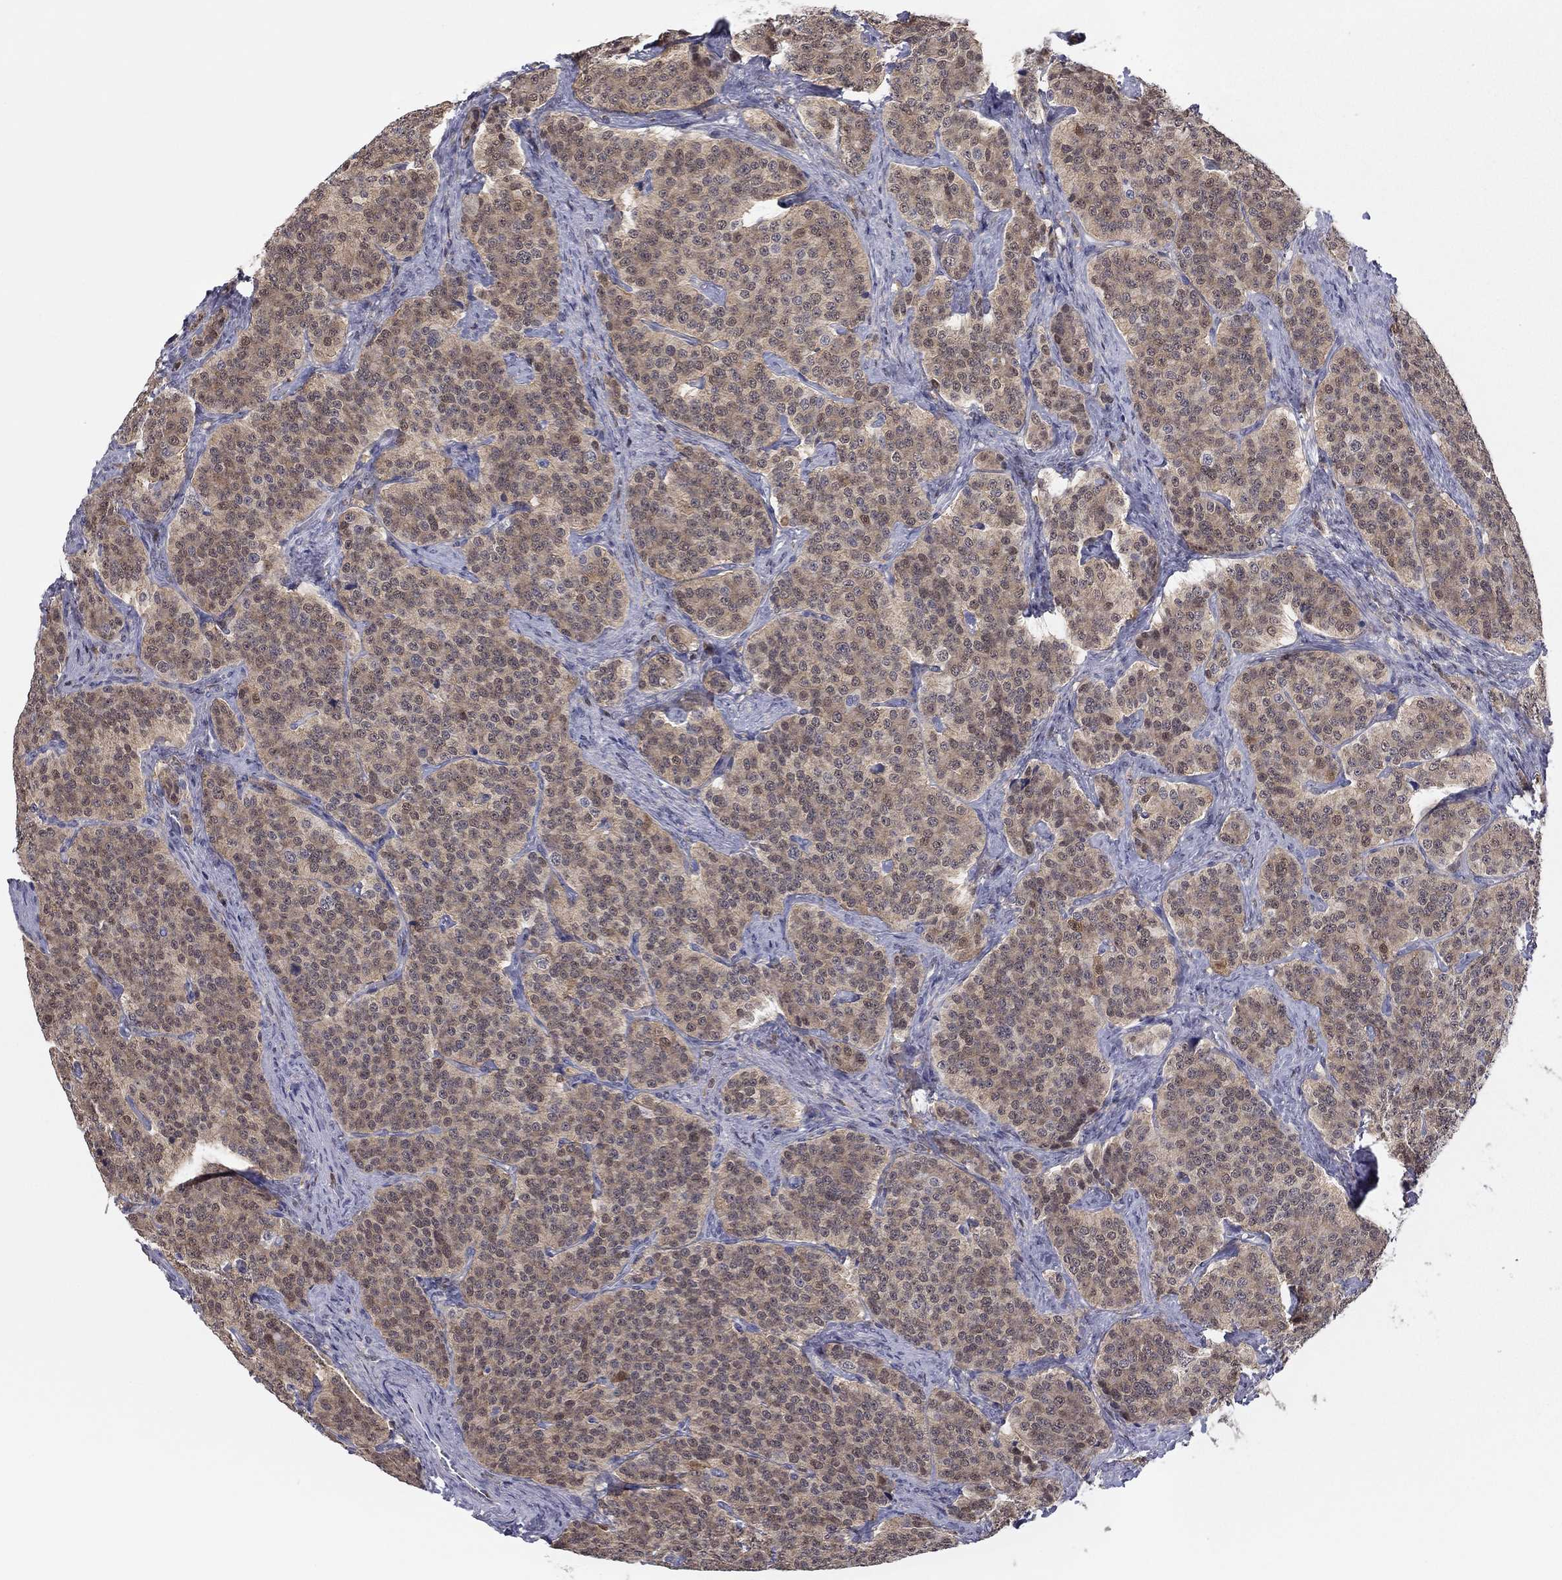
{"staining": {"intensity": "weak", "quantity": ">75%", "location": "cytoplasmic/membranous"}, "tissue": "carcinoid", "cell_type": "Tumor cells", "image_type": "cancer", "snomed": [{"axis": "morphology", "description": "Carcinoid, malignant, NOS"}, {"axis": "topography", "description": "Small intestine"}], "caption": "About >75% of tumor cells in carcinoid (malignant) show weak cytoplasmic/membranous protein staining as visualized by brown immunohistochemical staining.", "gene": "PDXK", "patient": {"sex": "female", "age": 58}}